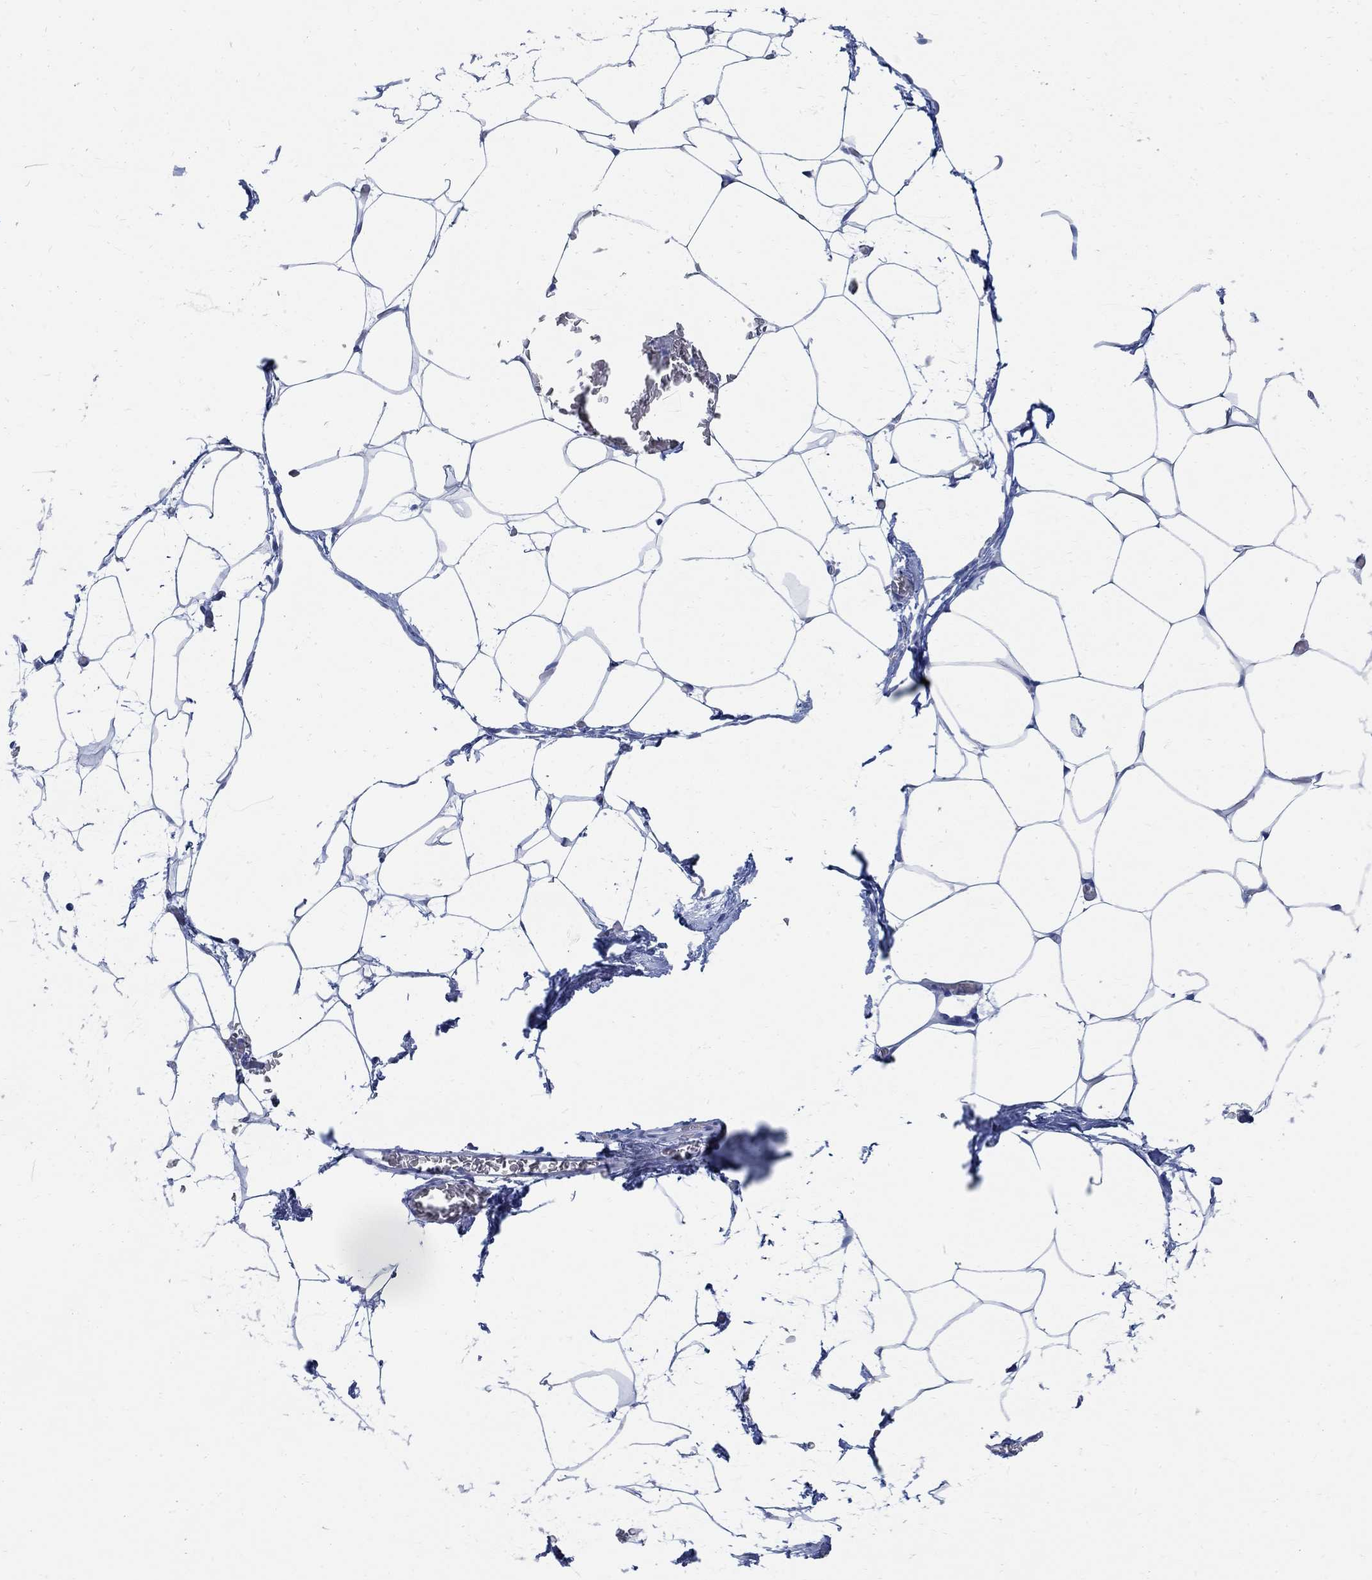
{"staining": {"intensity": "negative", "quantity": "none", "location": "none"}, "tissue": "adipose tissue", "cell_type": "Adipocytes", "image_type": "normal", "snomed": [{"axis": "morphology", "description": "Normal tissue, NOS"}, {"axis": "topography", "description": "Adipose tissue"}], "caption": "This is an immunohistochemistry image of benign human adipose tissue. There is no staining in adipocytes.", "gene": "CAMK2N1", "patient": {"sex": "male", "age": 57}}